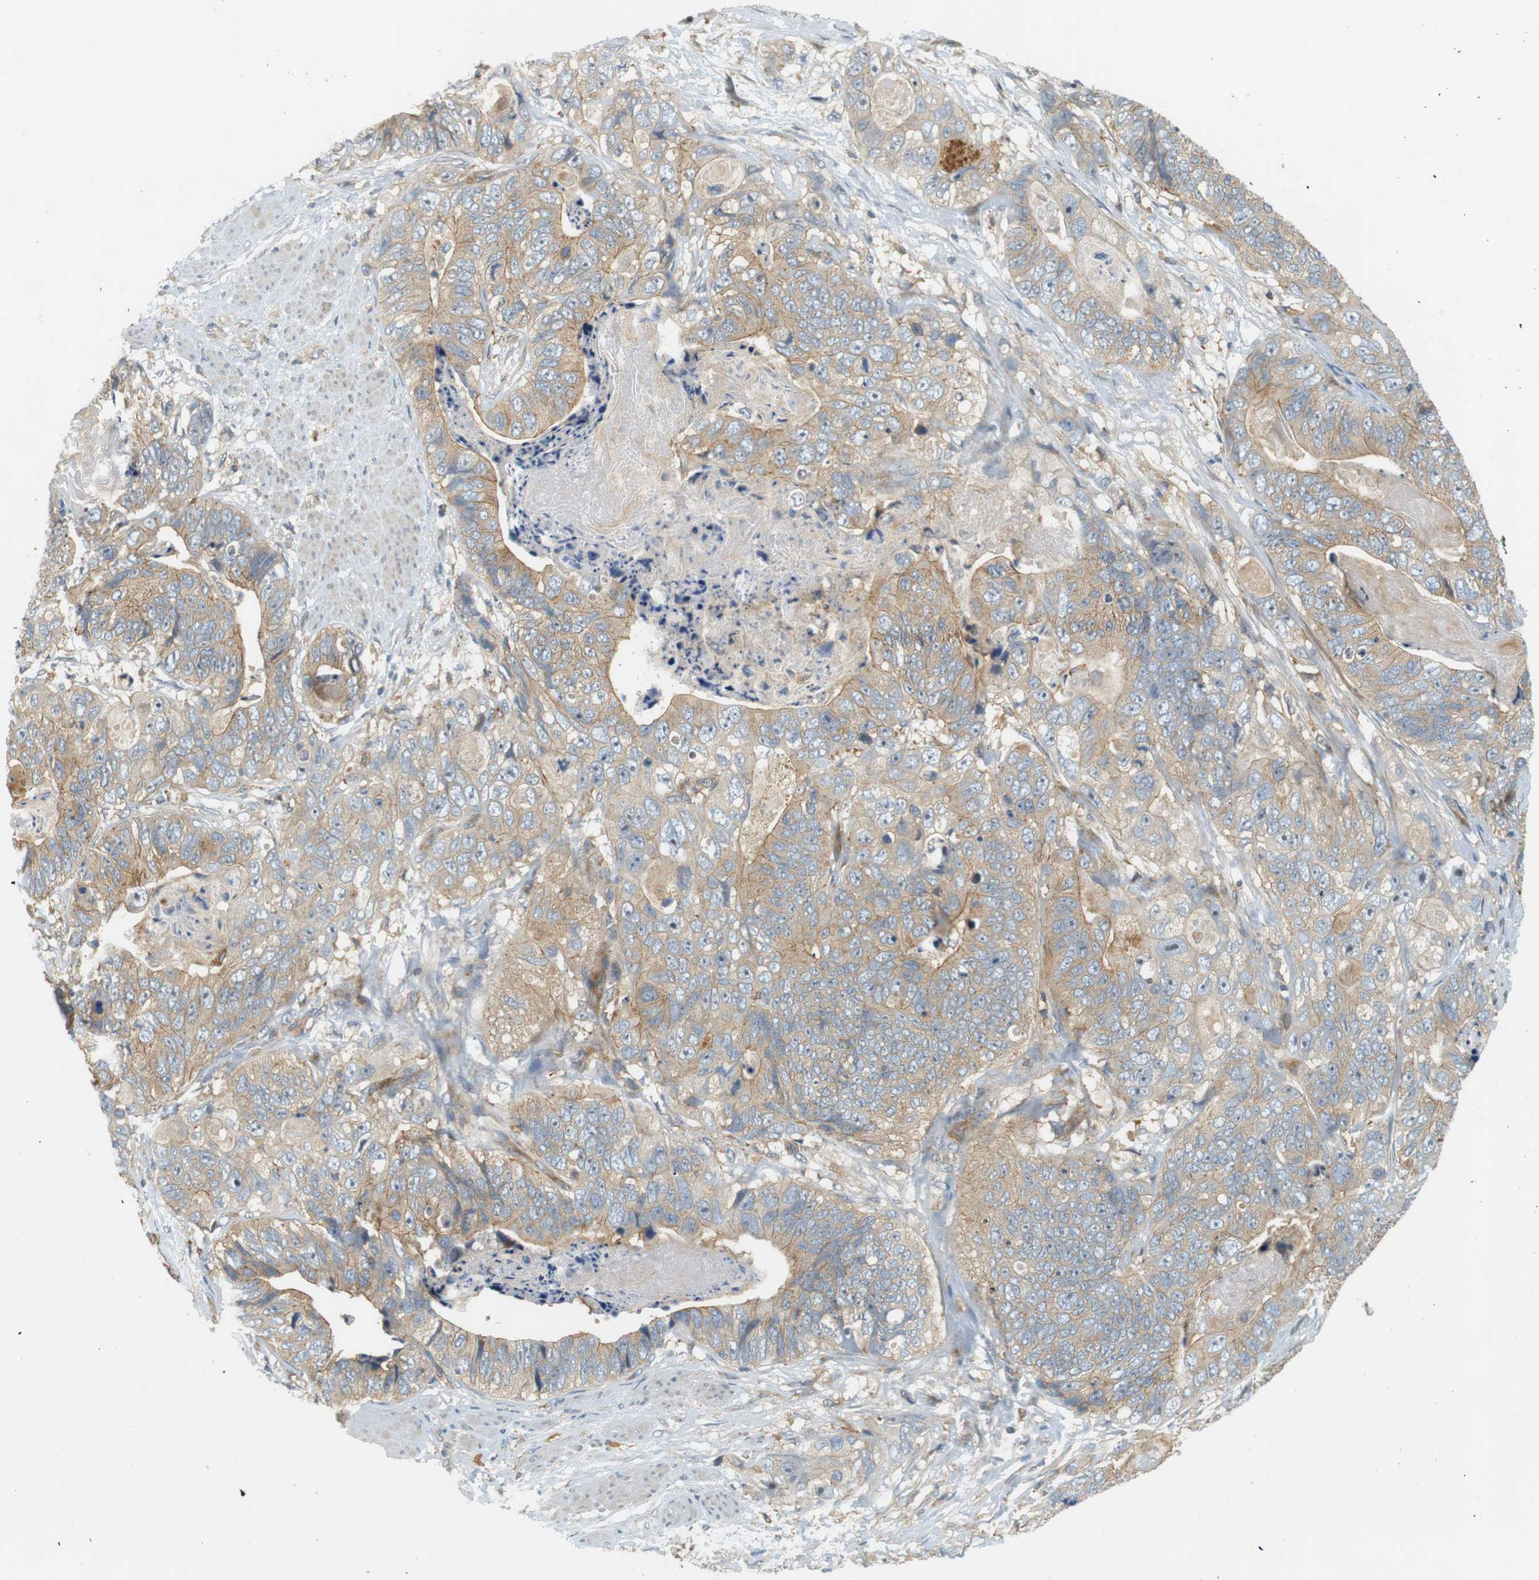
{"staining": {"intensity": "weak", "quantity": ">75%", "location": "cytoplasmic/membranous"}, "tissue": "stomach cancer", "cell_type": "Tumor cells", "image_type": "cancer", "snomed": [{"axis": "morphology", "description": "Adenocarcinoma, NOS"}, {"axis": "topography", "description": "Stomach"}], "caption": "Weak cytoplasmic/membranous protein expression is appreciated in approximately >75% of tumor cells in adenocarcinoma (stomach).", "gene": "SH3GLB1", "patient": {"sex": "female", "age": 89}}